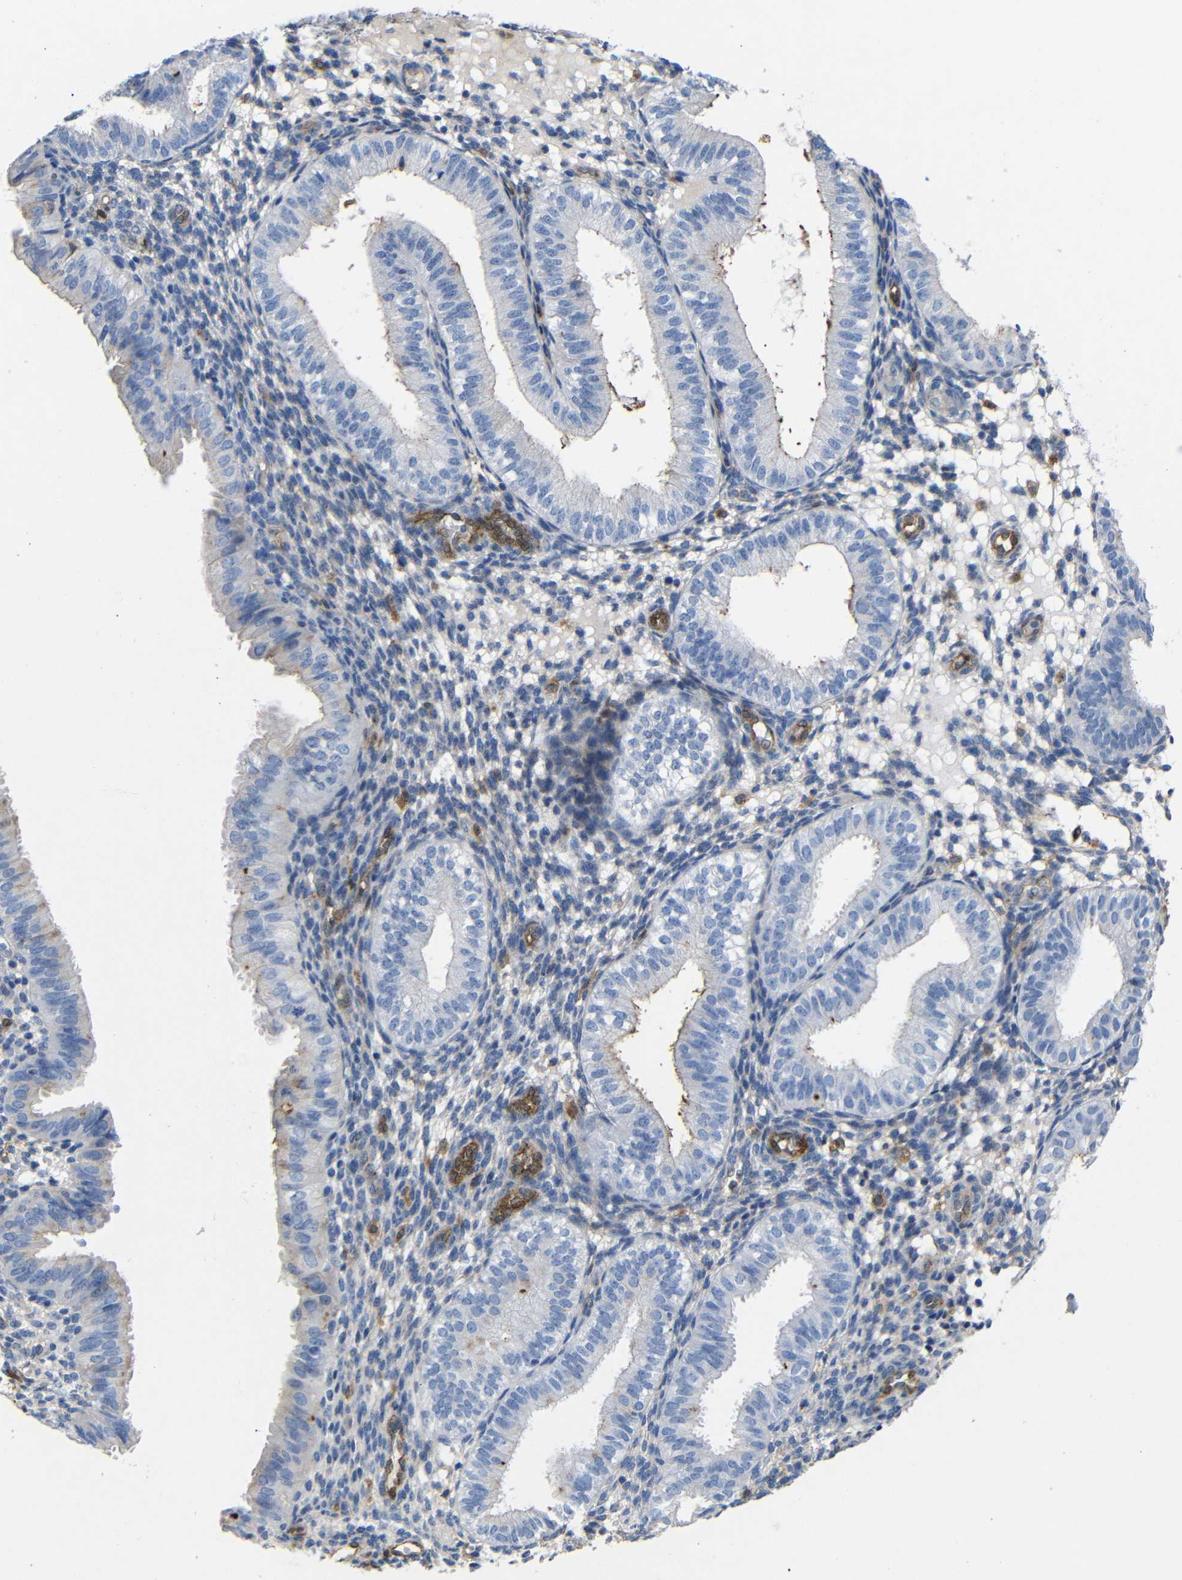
{"staining": {"intensity": "moderate", "quantity": "<25%", "location": "cytoplasmic/membranous"}, "tissue": "endometrium", "cell_type": "Cells in endometrial stroma", "image_type": "normal", "snomed": [{"axis": "morphology", "description": "Normal tissue, NOS"}, {"axis": "topography", "description": "Endometrium"}], "caption": "Endometrium stained for a protein shows moderate cytoplasmic/membranous positivity in cells in endometrial stroma. (DAB IHC with brightfield microscopy, high magnification).", "gene": "SDCBP", "patient": {"sex": "female", "age": 39}}